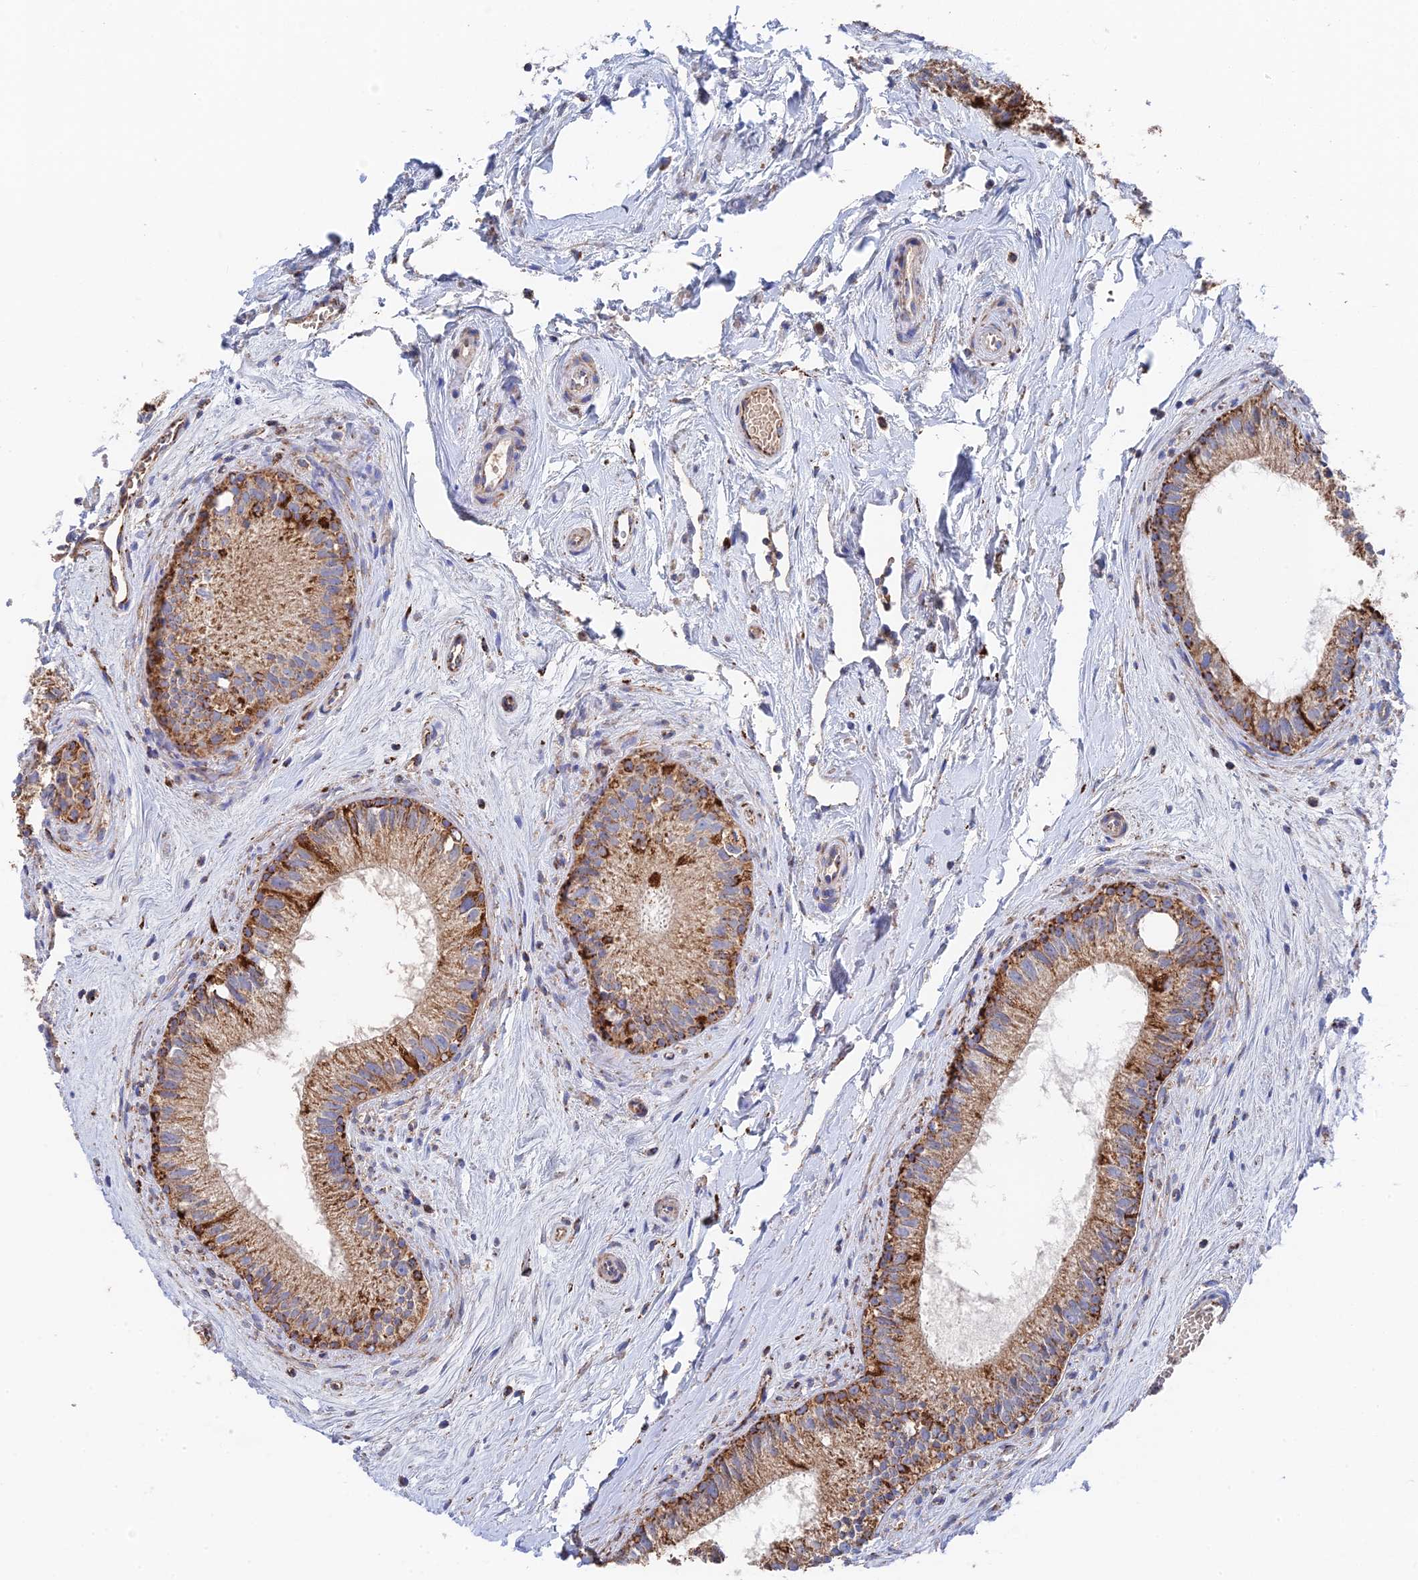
{"staining": {"intensity": "strong", "quantity": ">75%", "location": "cytoplasmic/membranous"}, "tissue": "epididymis", "cell_type": "Glandular cells", "image_type": "normal", "snomed": [{"axis": "morphology", "description": "Normal tissue, NOS"}, {"axis": "topography", "description": "Epididymis"}], "caption": "Protein expression analysis of normal epididymis shows strong cytoplasmic/membranous expression in approximately >75% of glandular cells.", "gene": "HAUS8", "patient": {"sex": "male", "age": 71}}